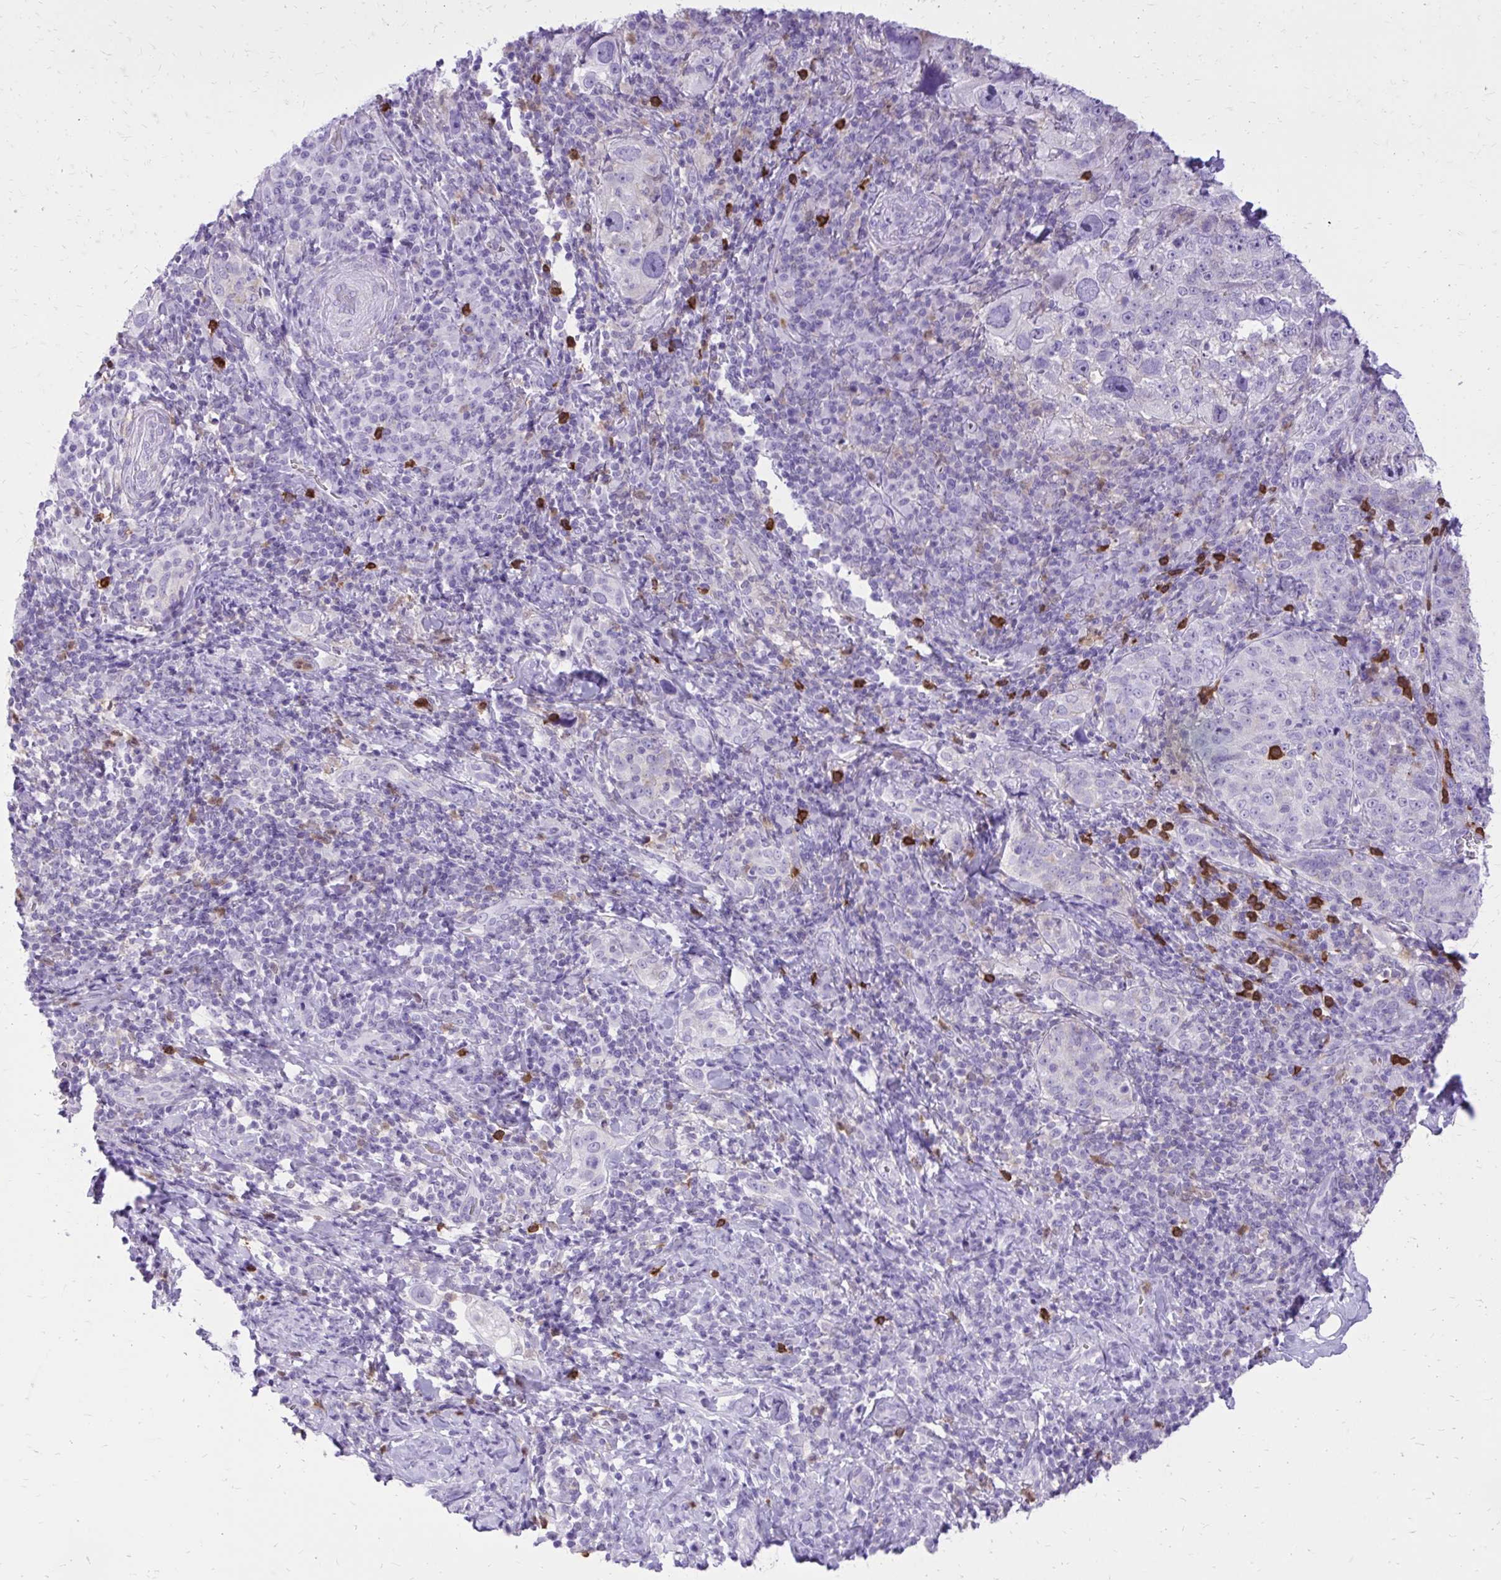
{"staining": {"intensity": "negative", "quantity": "none", "location": "none"}, "tissue": "cervical cancer", "cell_type": "Tumor cells", "image_type": "cancer", "snomed": [{"axis": "morphology", "description": "Squamous cell carcinoma, NOS"}, {"axis": "topography", "description": "Cervix"}], "caption": "DAB (3,3'-diaminobenzidine) immunohistochemical staining of cervical cancer shows no significant positivity in tumor cells.", "gene": "CAT", "patient": {"sex": "female", "age": 75}}